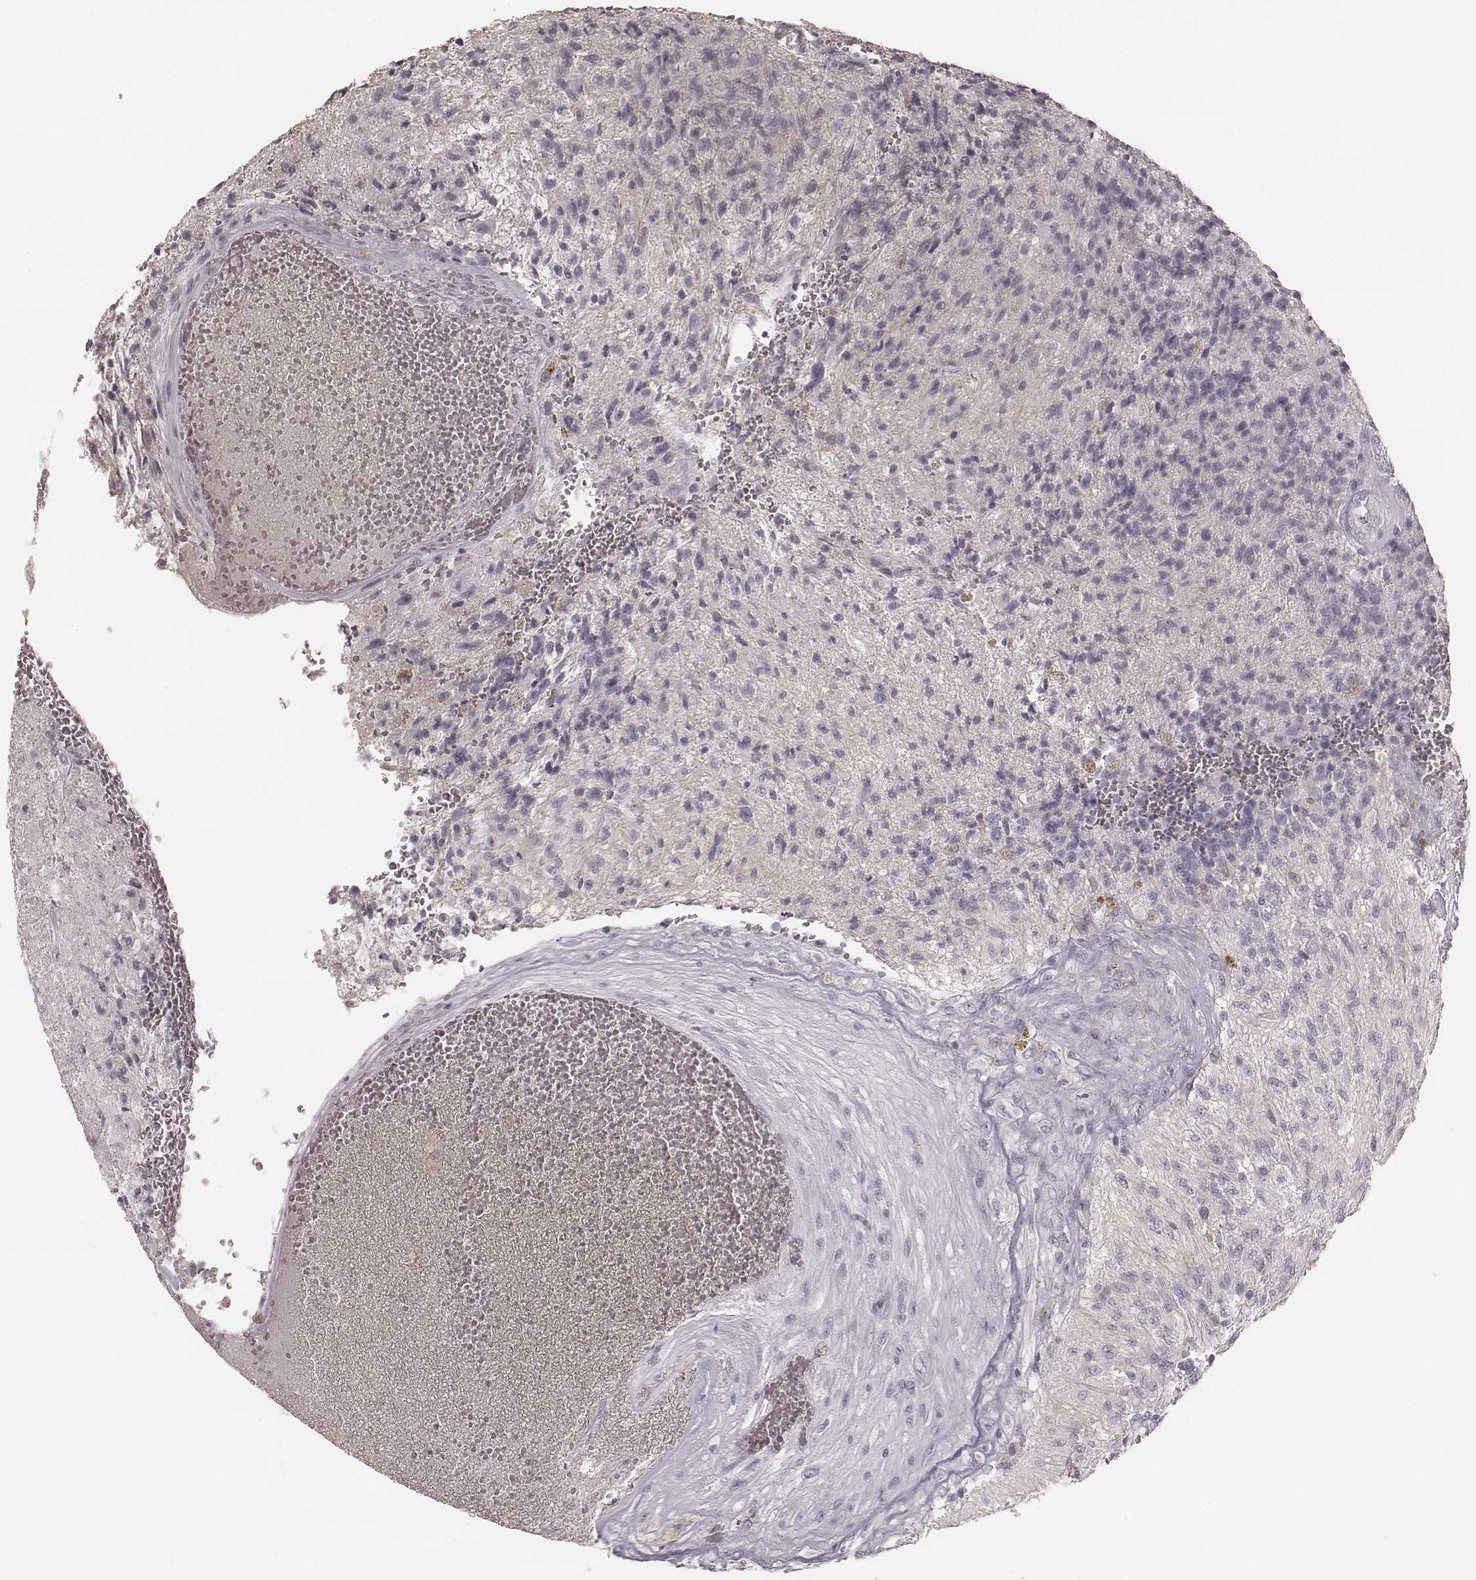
{"staining": {"intensity": "negative", "quantity": "none", "location": "none"}, "tissue": "glioma", "cell_type": "Tumor cells", "image_type": "cancer", "snomed": [{"axis": "morphology", "description": "Glioma, malignant, High grade"}, {"axis": "topography", "description": "Brain"}], "caption": "Histopathology image shows no significant protein positivity in tumor cells of malignant glioma (high-grade).", "gene": "SMIM24", "patient": {"sex": "male", "age": 56}}